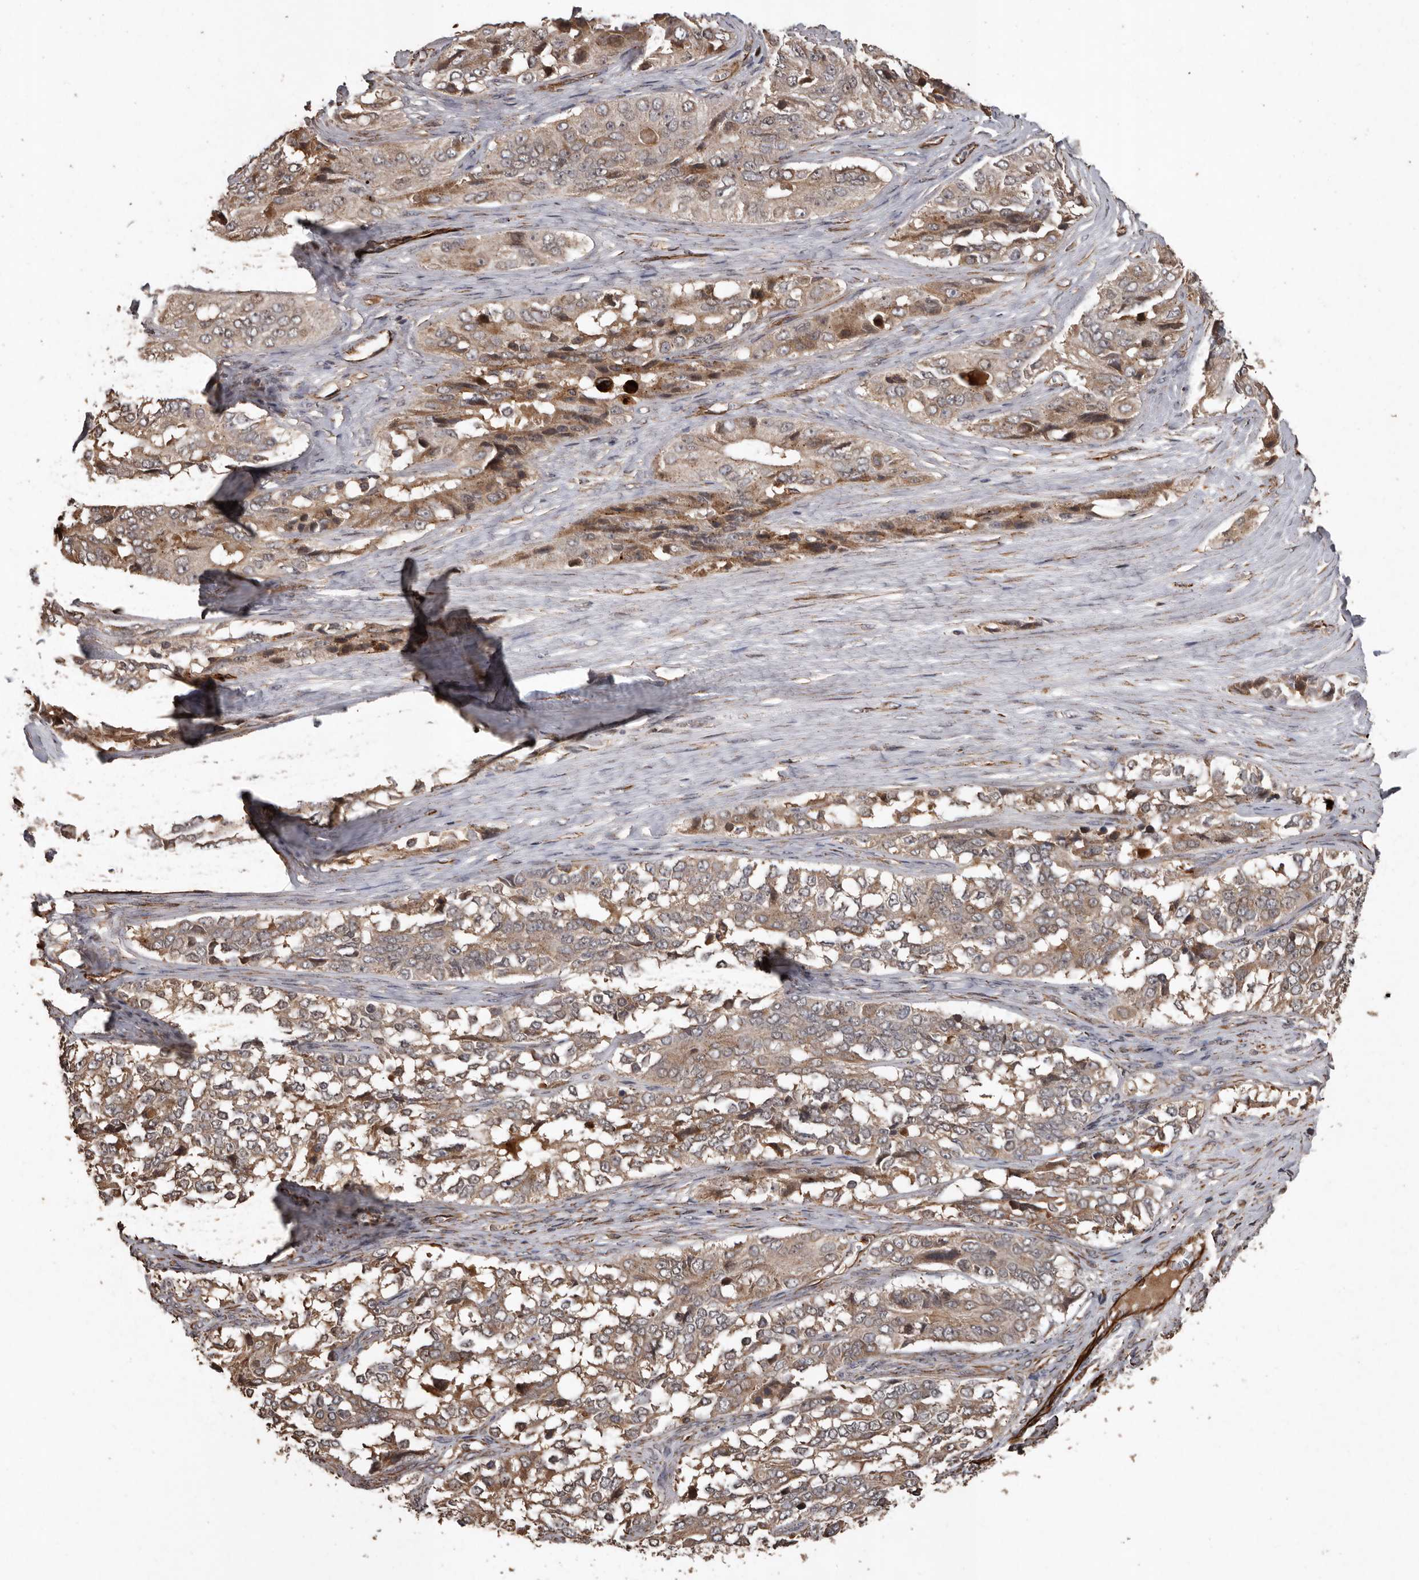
{"staining": {"intensity": "moderate", "quantity": ">75%", "location": "cytoplasmic/membranous"}, "tissue": "ovarian cancer", "cell_type": "Tumor cells", "image_type": "cancer", "snomed": [{"axis": "morphology", "description": "Carcinoma, endometroid"}, {"axis": "topography", "description": "Ovary"}], "caption": "IHC micrograph of human ovarian cancer stained for a protein (brown), which reveals medium levels of moderate cytoplasmic/membranous expression in approximately >75% of tumor cells.", "gene": "BRAT1", "patient": {"sex": "female", "age": 51}}